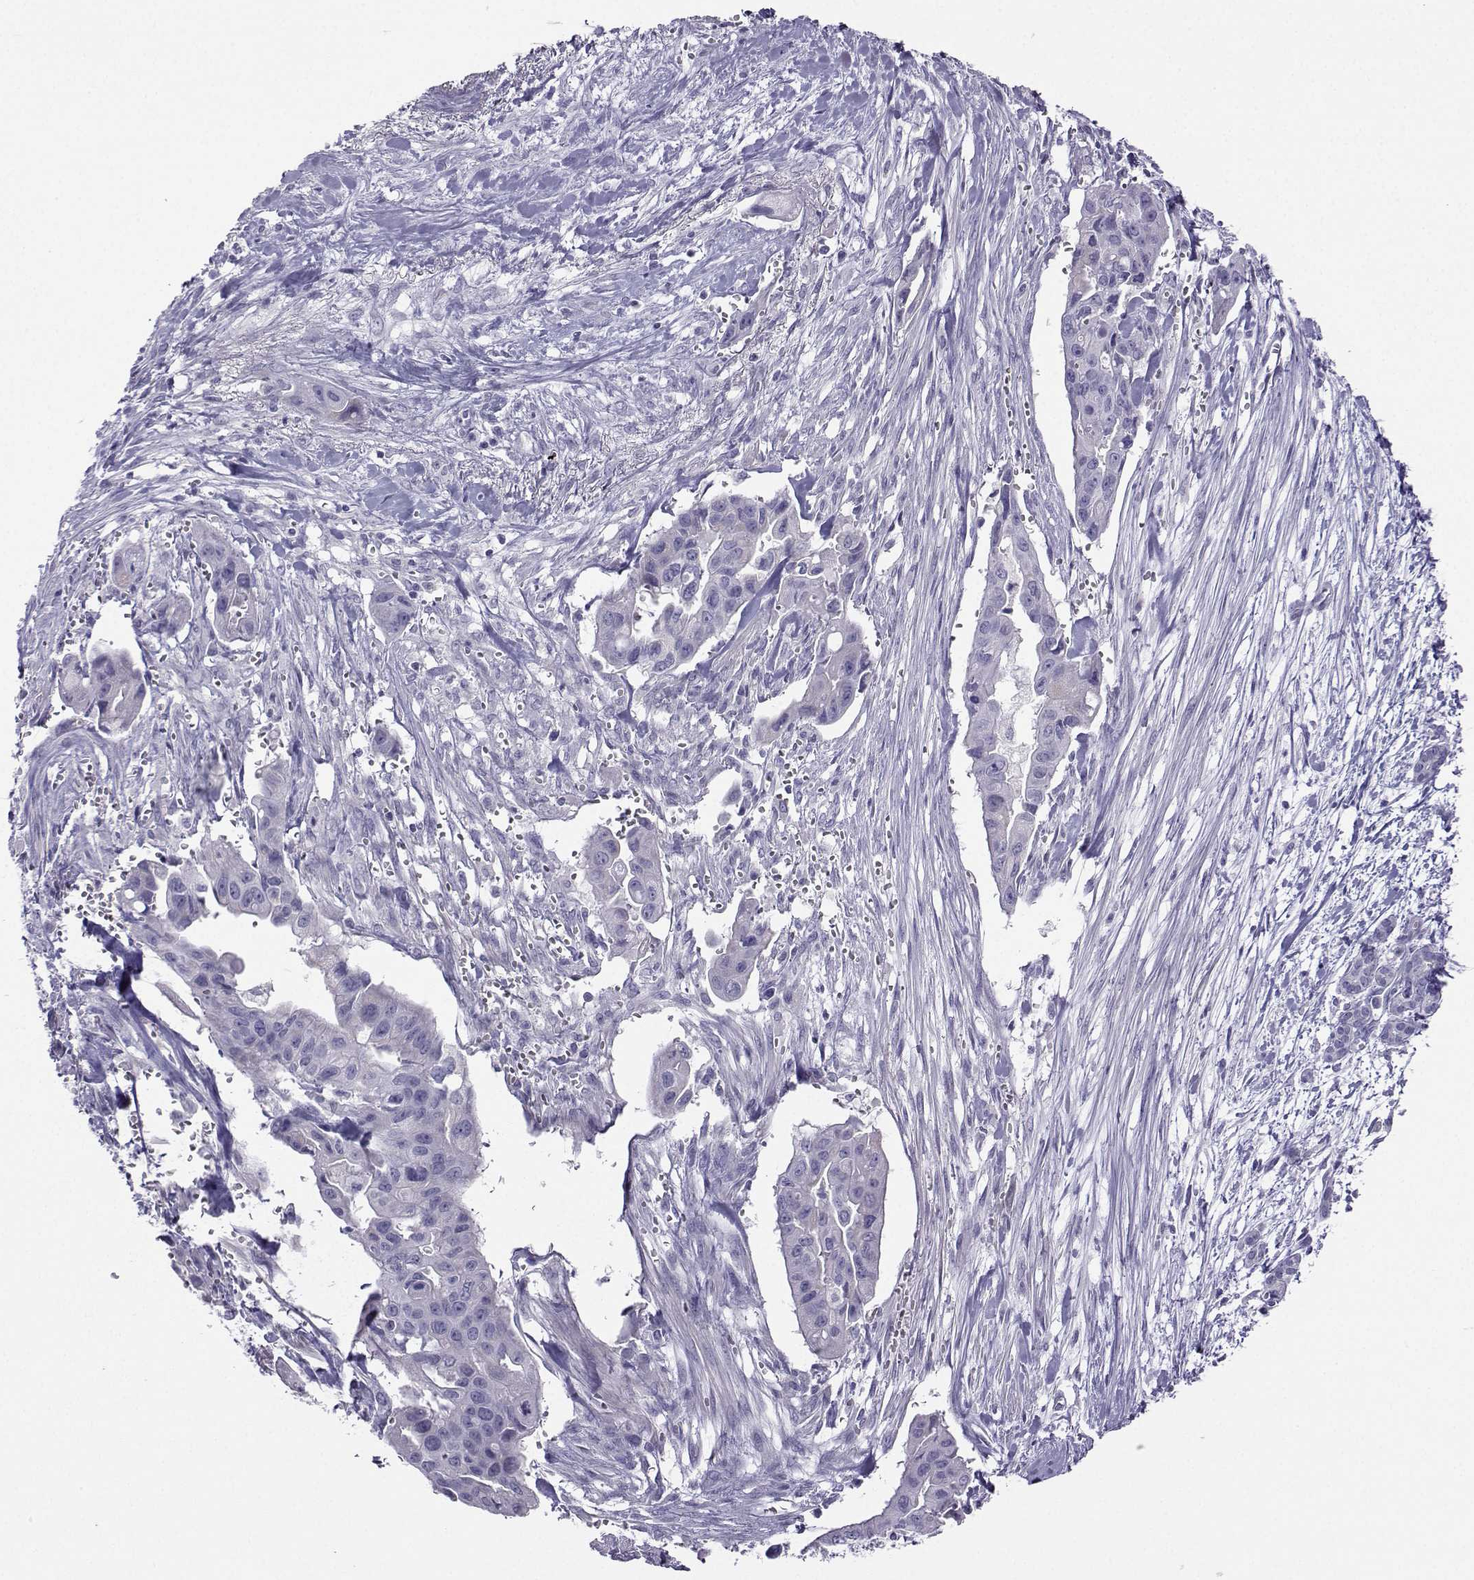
{"staining": {"intensity": "negative", "quantity": "none", "location": "none"}, "tissue": "pancreatic cancer", "cell_type": "Tumor cells", "image_type": "cancer", "snomed": [{"axis": "morphology", "description": "Adenocarcinoma, NOS"}, {"axis": "topography", "description": "Pancreas"}], "caption": "The histopathology image displays no significant staining in tumor cells of pancreatic cancer. (DAB immunohistochemistry with hematoxylin counter stain).", "gene": "FBXO24", "patient": {"sex": "male", "age": 60}}